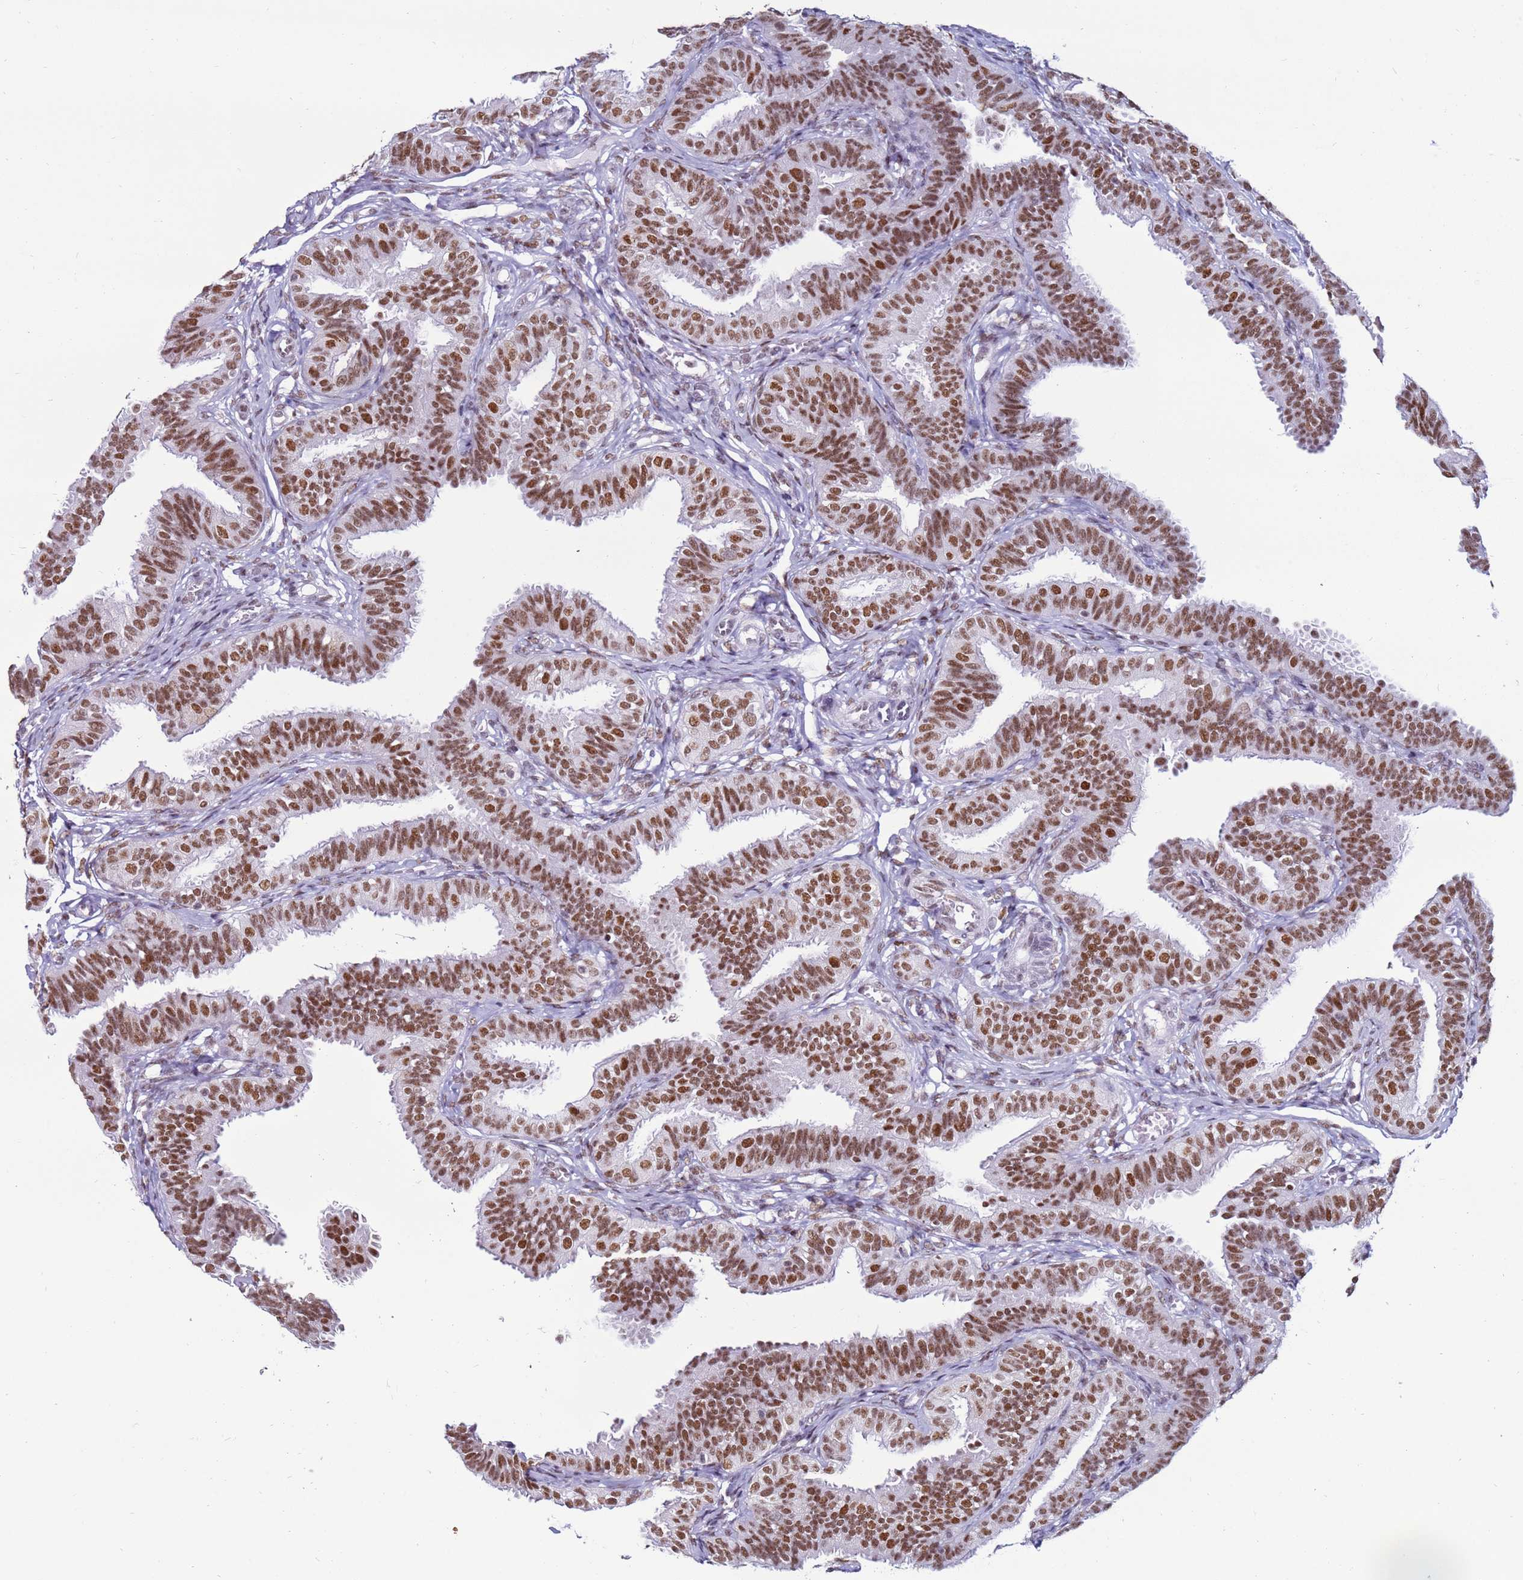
{"staining": {"intensity": "moderate", "quantity": ">75%", "location": "nuclear"}, "tissue": "fallopian tube", "cell_type": "Glandular cells", "image_type": "normal", "snomed": [{"axis": "morphology", "description": "Normal tissue, NOS"}, {"axis": "topography", "description": "Fallopian tube"}], "caption": "Immunohistochemistry photomicrograph of benign fallopian tube: fallopian tube stained using immunohistochemistry shows medium levels of moderate protein expression localized specifically in the nuclear of glandular cells, appearing as a nuclear brown color.", "gene": "KPNA4", "patient": {"sex": "female", "age": 35}}